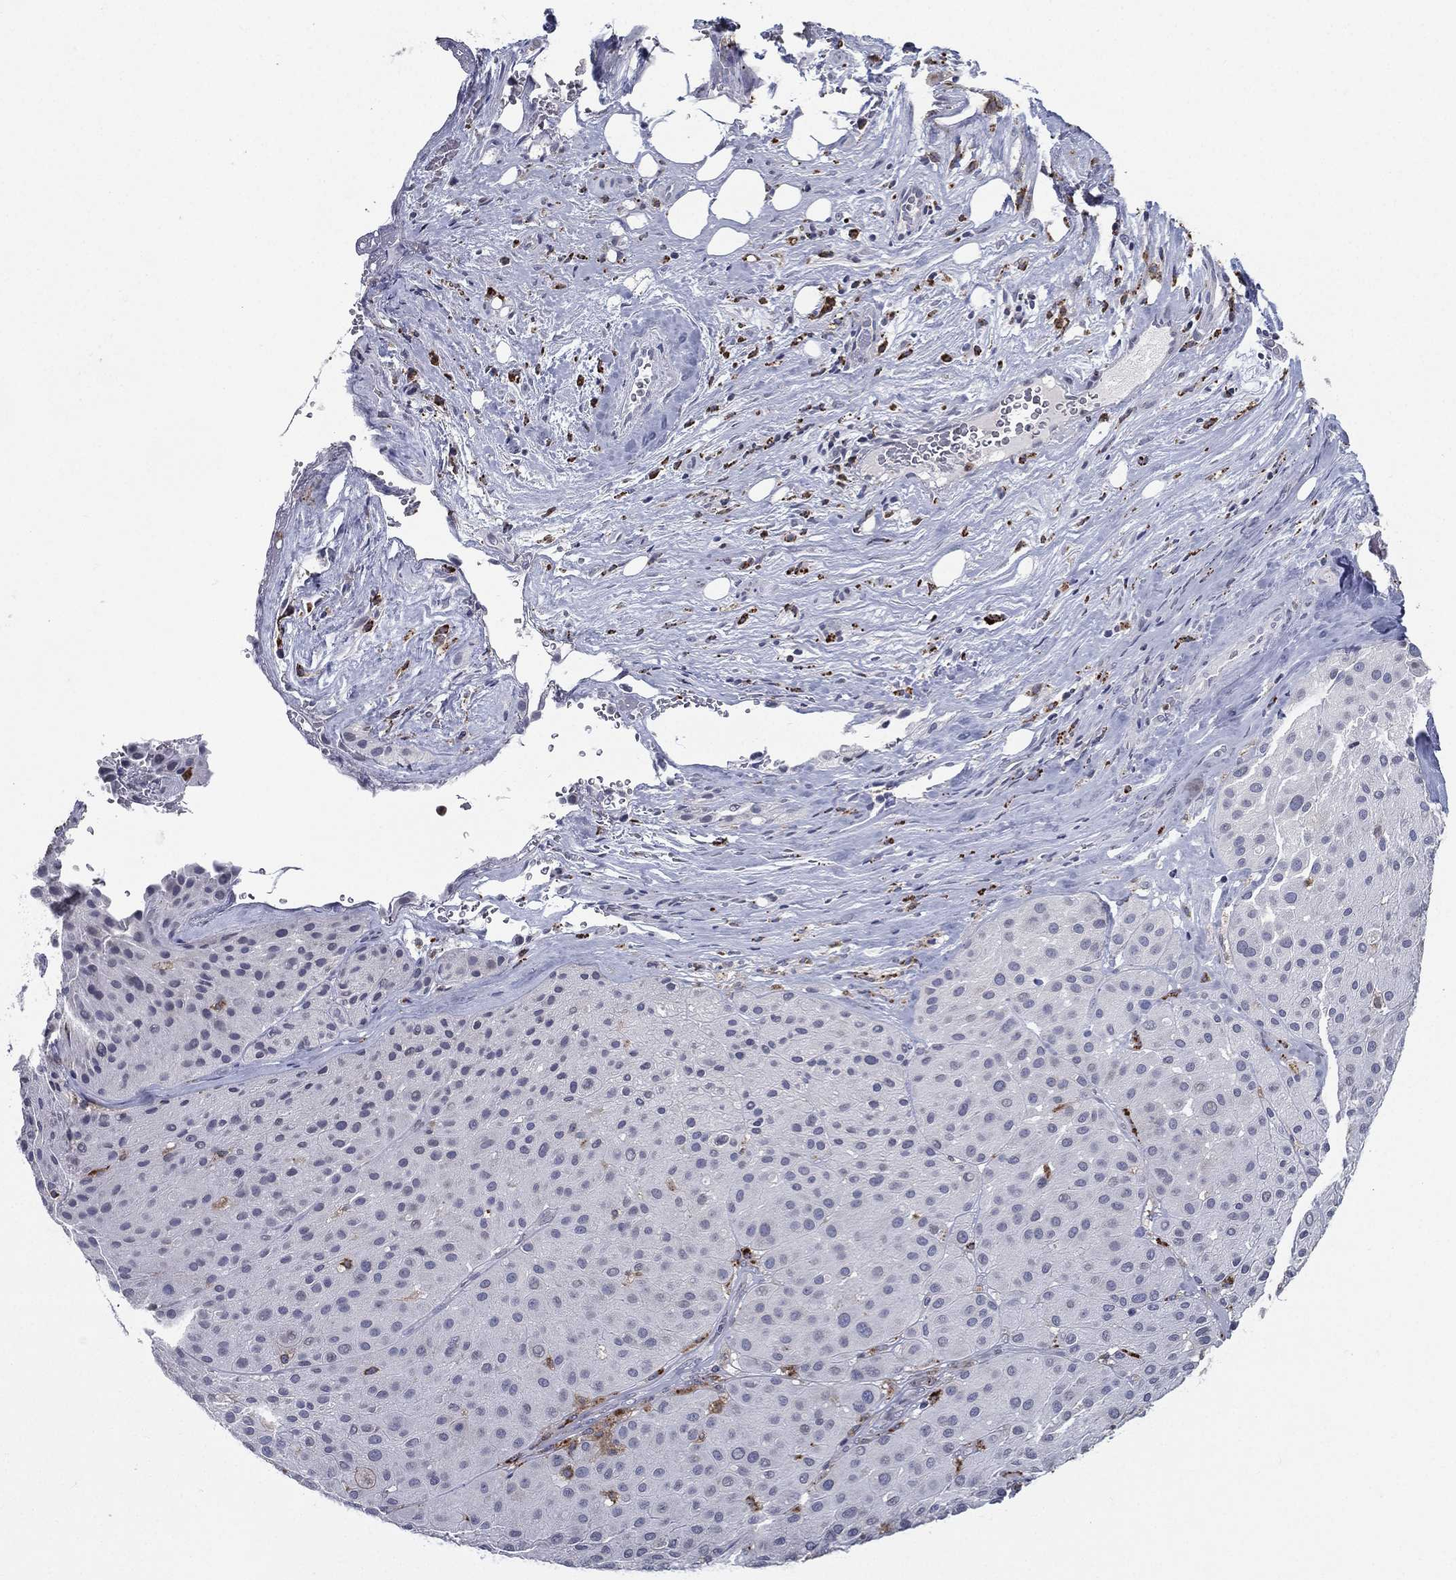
{"staining": {"intensity": "negative", "quantity": "none", "location": "none"}, "tissue": "melanoma", "cell_type": "Tumor cells", "image_type": "cancer", "snomed": [{"axis": "morphology", "description": "Malignant melanoma, Metastatic site"}, {"axis": "topography", "description": "Smooth muscle"}], "caption": "Immunohistochemical staining of human malignant melanoma (metastatic site) demonstrates no significant positivity in tumor cells.", "gene": "EVI2B", "patient": {"sex": "male", "age": 41}}